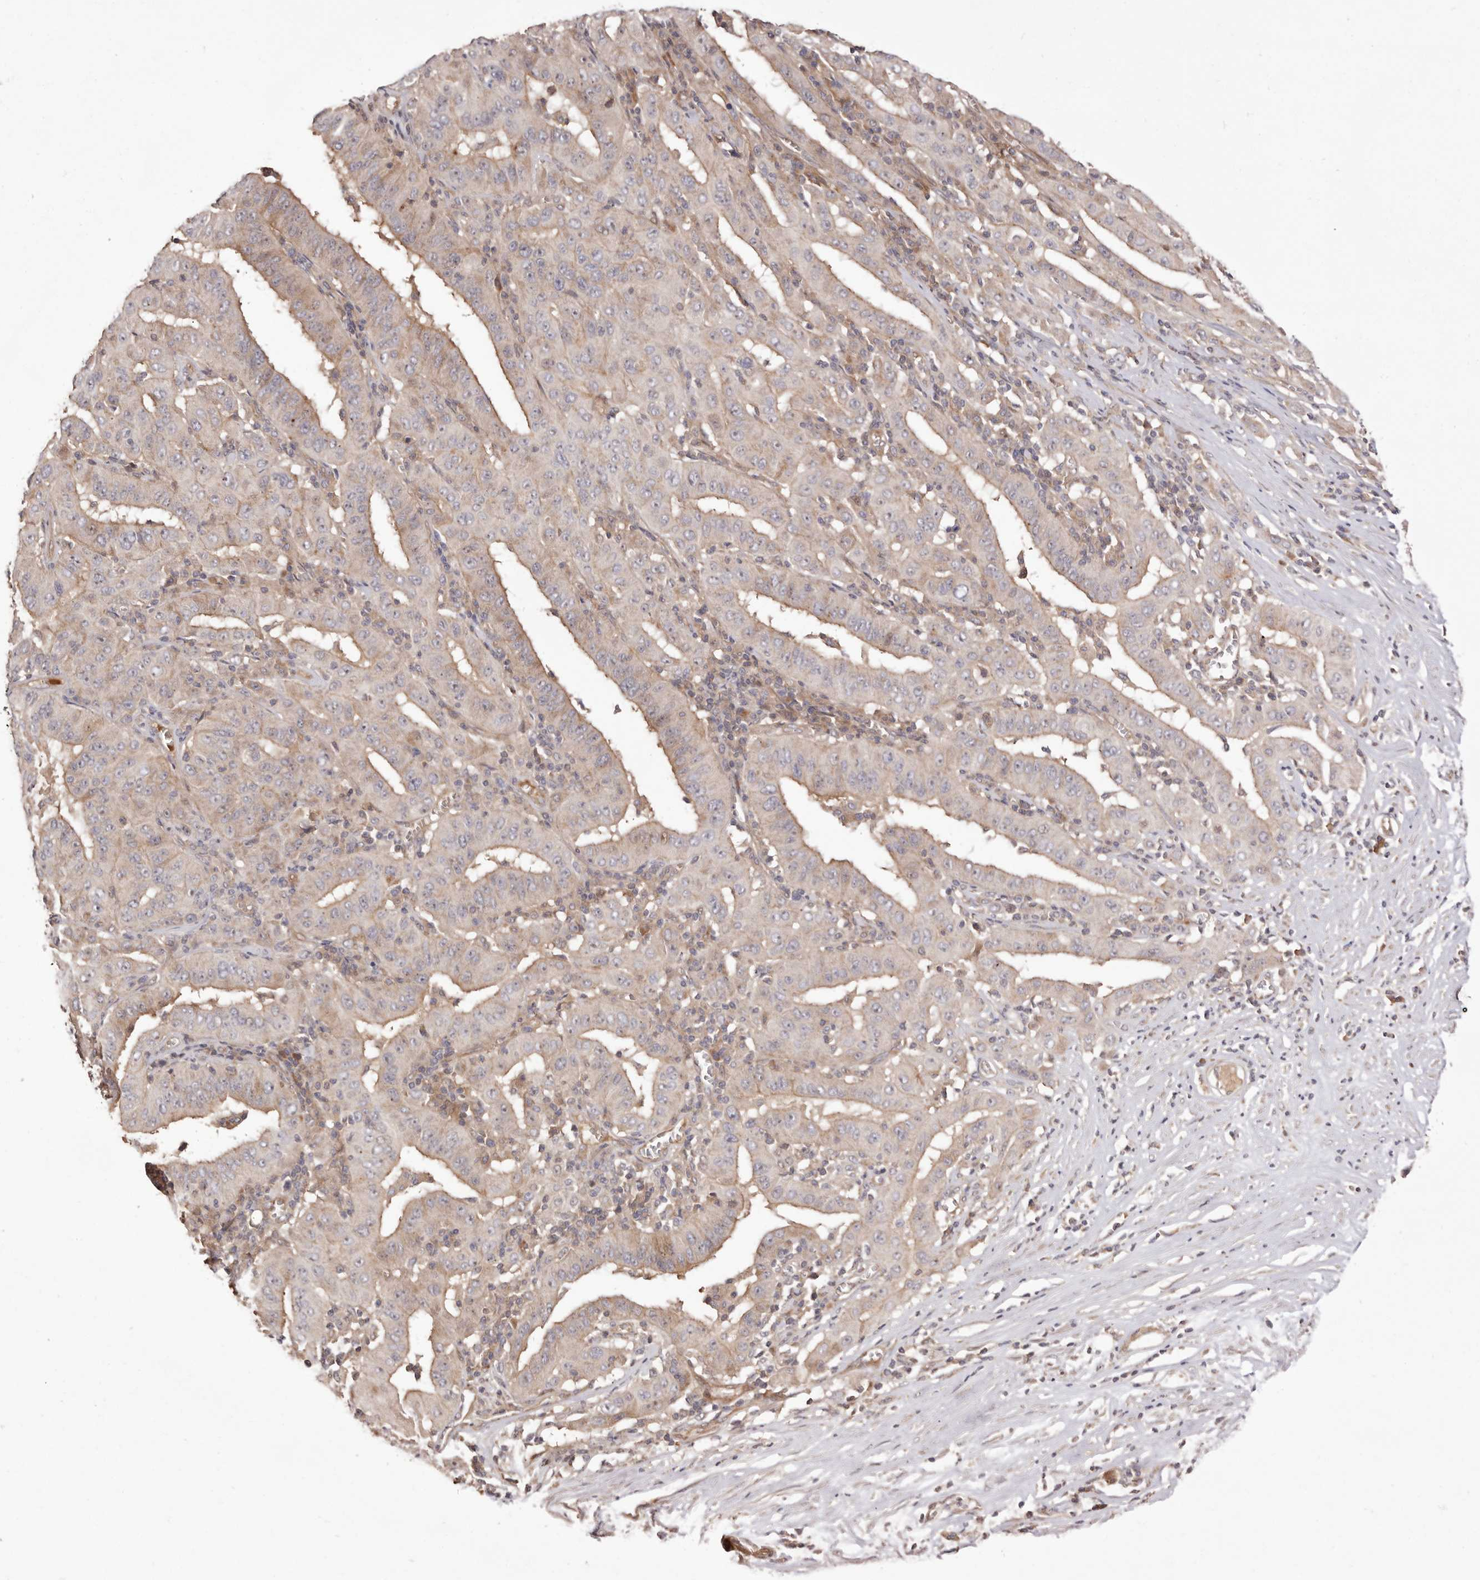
{"staining": {"intensity": "weak", "quantity": "25%-75%", "location": "cytoplasmic/membranous"}, "tissue": "pancreatic cancer", "cell_type": "Tumor cells", "image_type": "cancer", "snomed": [{"axis": "morphology", "description": "Adenocarcinoma, NOS"}, {"axis": "topography", "description": "Pancreas"}], "caption": "Tumor cells reveal low levels of weak cytoplasmic/membranous staining in approximately 25%-75% of cells in human pancreatic adenocarcinoma. (DAB IHC with brightfield microscopy, high magnification).", "gene": "DOP1A", "patient": {"sex": "male", "age": 63}}